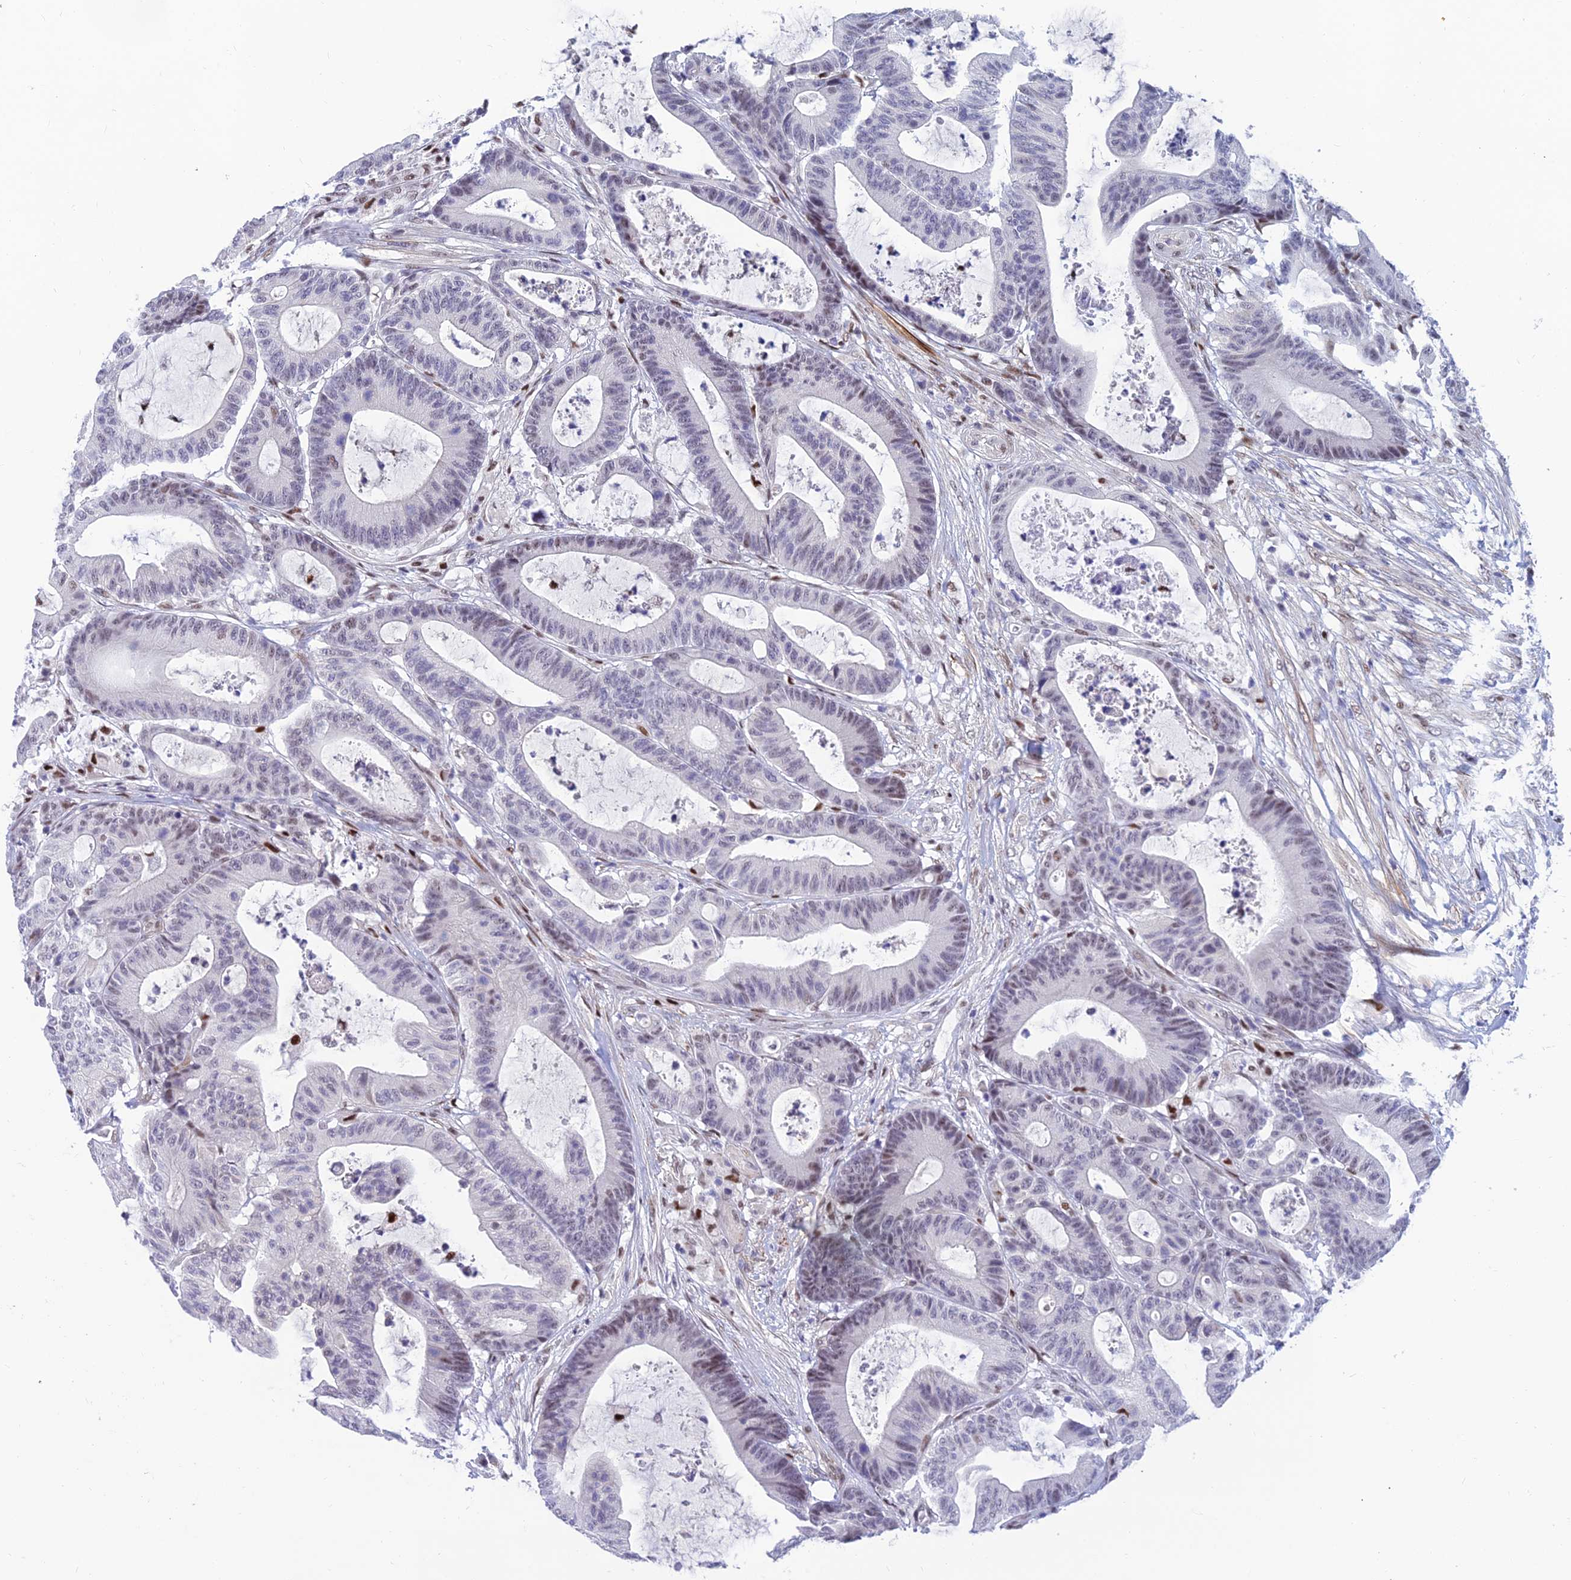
{"staining": {"intensity": "weak", "quantity": "<25%", "location": "nuclear"}, "tissue": "colorectal cancer", "cell_type": "Tumor cells", "image_type": "cancer", "snomed": [{"axis": "morphology", "description": "Adenocarcinoma, NOS"}, {"axis": "topography", "description": "Colon"}], "caption": "Colorectal adenocarcinoma was stained to show a protein in brown. There is no significant expression in tumor cells. The staining is performed using DAB (3,3'-diaminobenzidine) brown chromogen with nuclei counter-stained in using hematoxylin.", "gene": "CLK4", "patient": {"sex": "female", "age": 84}}